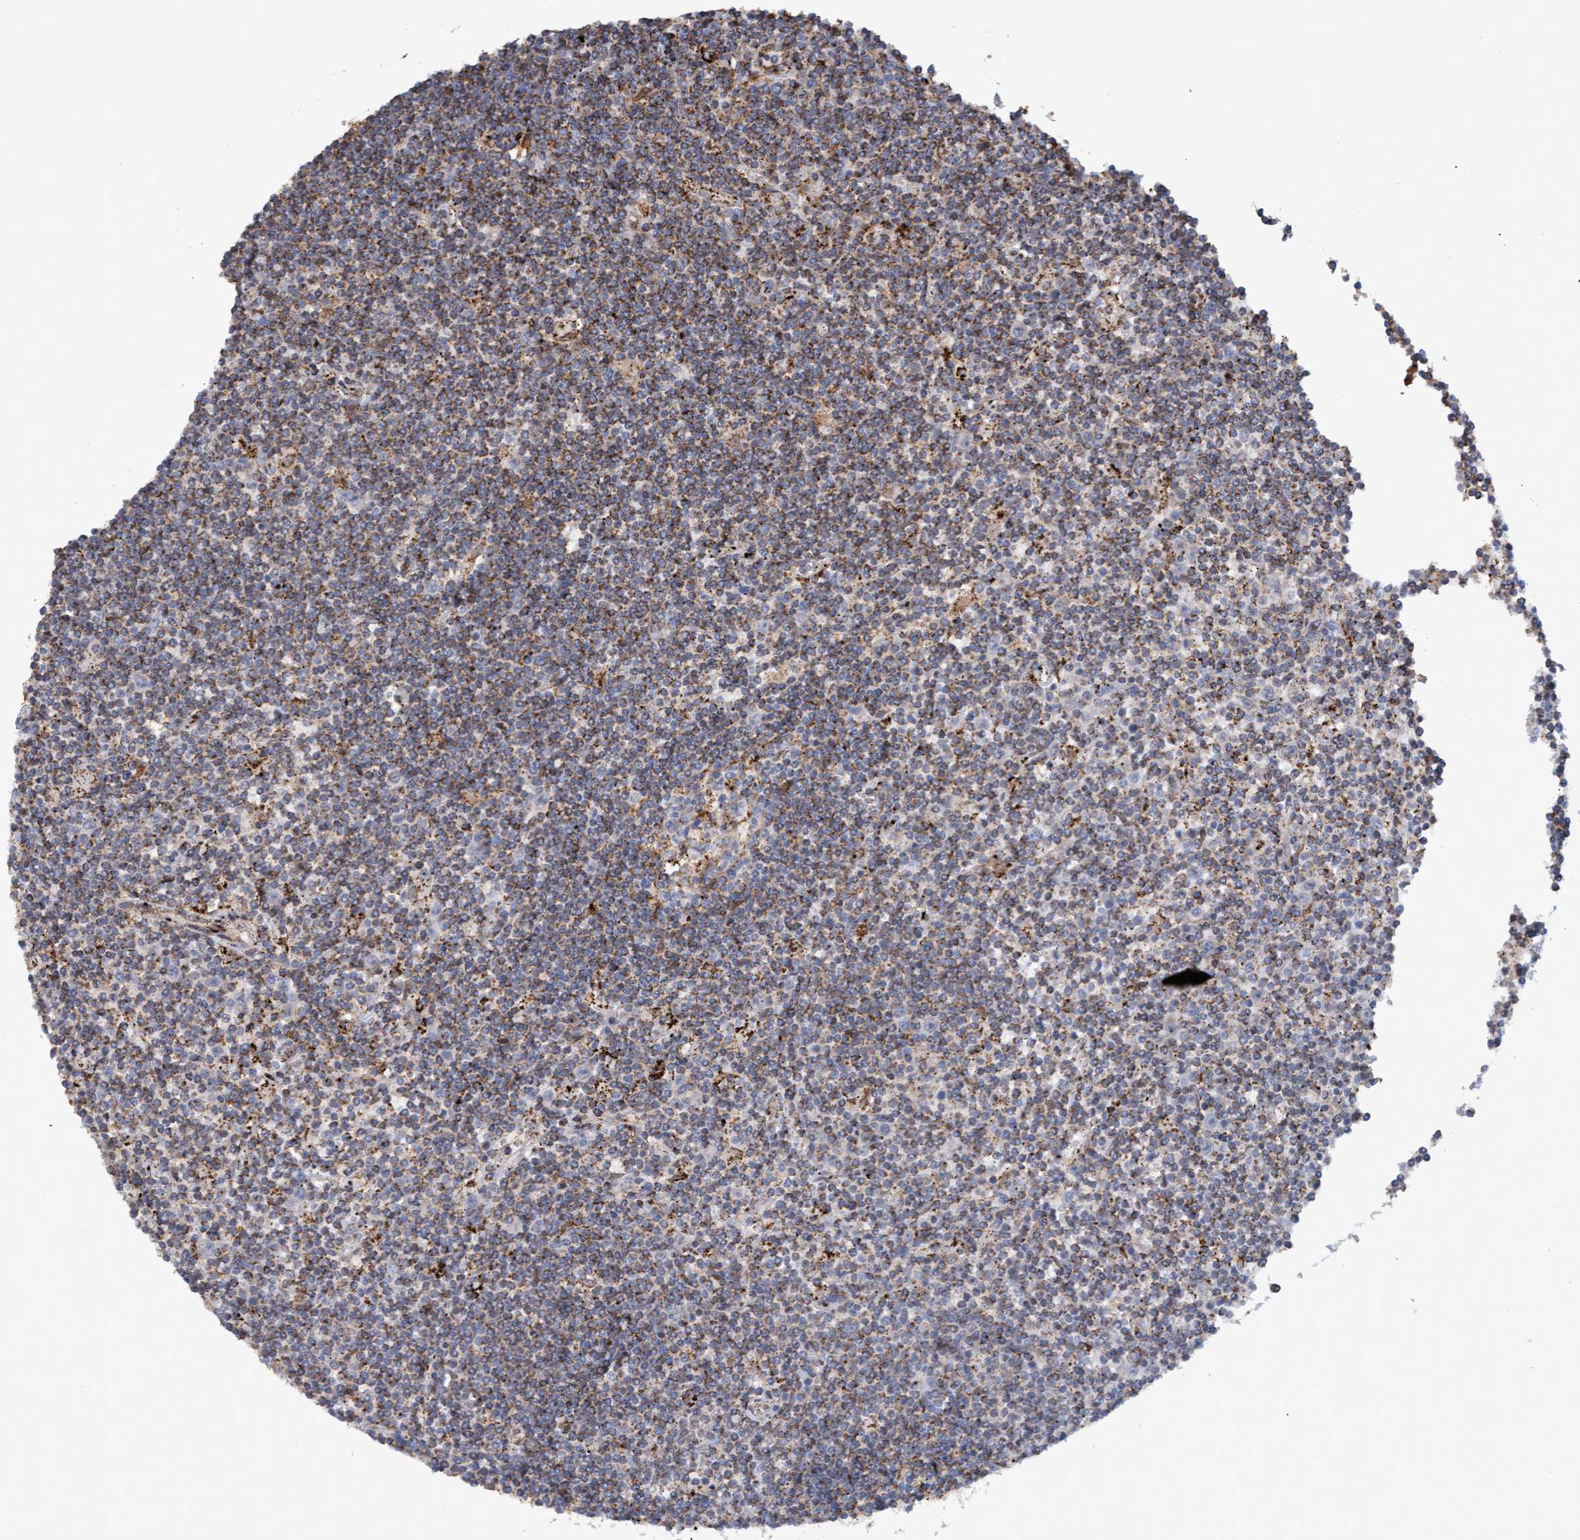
{"staining": {"intensity": "weak", "quantity": ">75%", "location": "cytoplasmic/membranous"}, "tissue": "lymphoma", "cell_type": "Tumor cells", "image_type": "cancer", "snomed": [{"axis": "morphology", "description": "Malignant lymphoma, non-Hodgkin's type, Low grade"}, {"axis": "topography", "description": "Spleen"}], "caption": "DAB immunohistochemical staining of low-grade malignant lymphoma, non-Hodgkin's type exhibits weak cytoplasmic/membranous protein expression in approximately >75% of tumor cells.", "gene": "MGLL", "patient": {"sex": "male", "age": 76}}